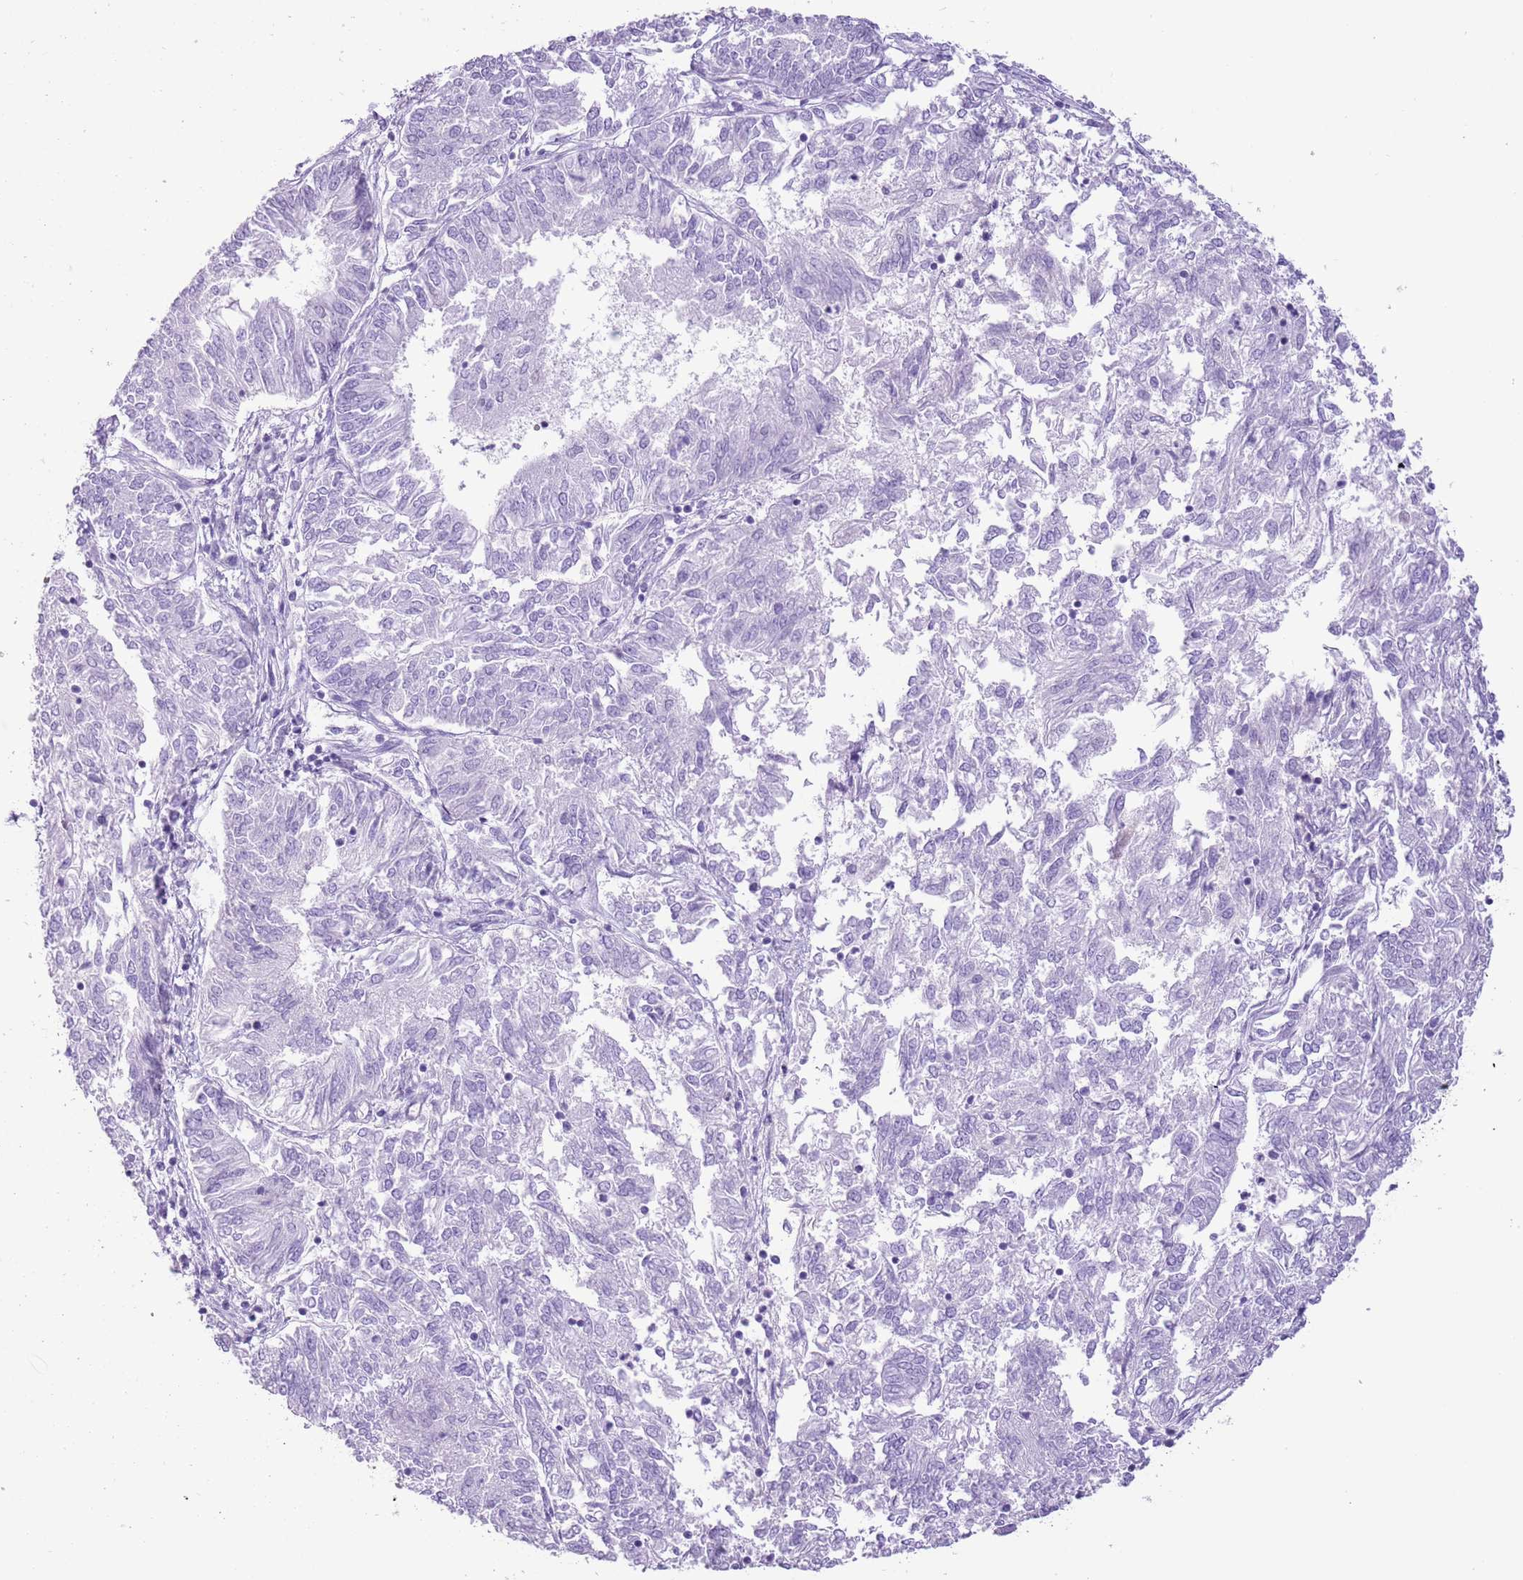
{"staining": {"intensity": "negative", "quantity": "none", "location": "none"}, "tissue": "endometrial cancer", "cell_type": "Tumor cells", "image_type": "cancer", "snomed": [{"axis": "morphology", "description": "Adenocarcinoma, NOS"}, {"axis": "topography", "description": "Endometrium"}], "caption": "This is an IHC photomicrograph of adenocarcinoma (endometrial). There is no positivity in tumor cells.", "gene": "SLC7A14", "patient": {"sex": "female", "age": 58}}